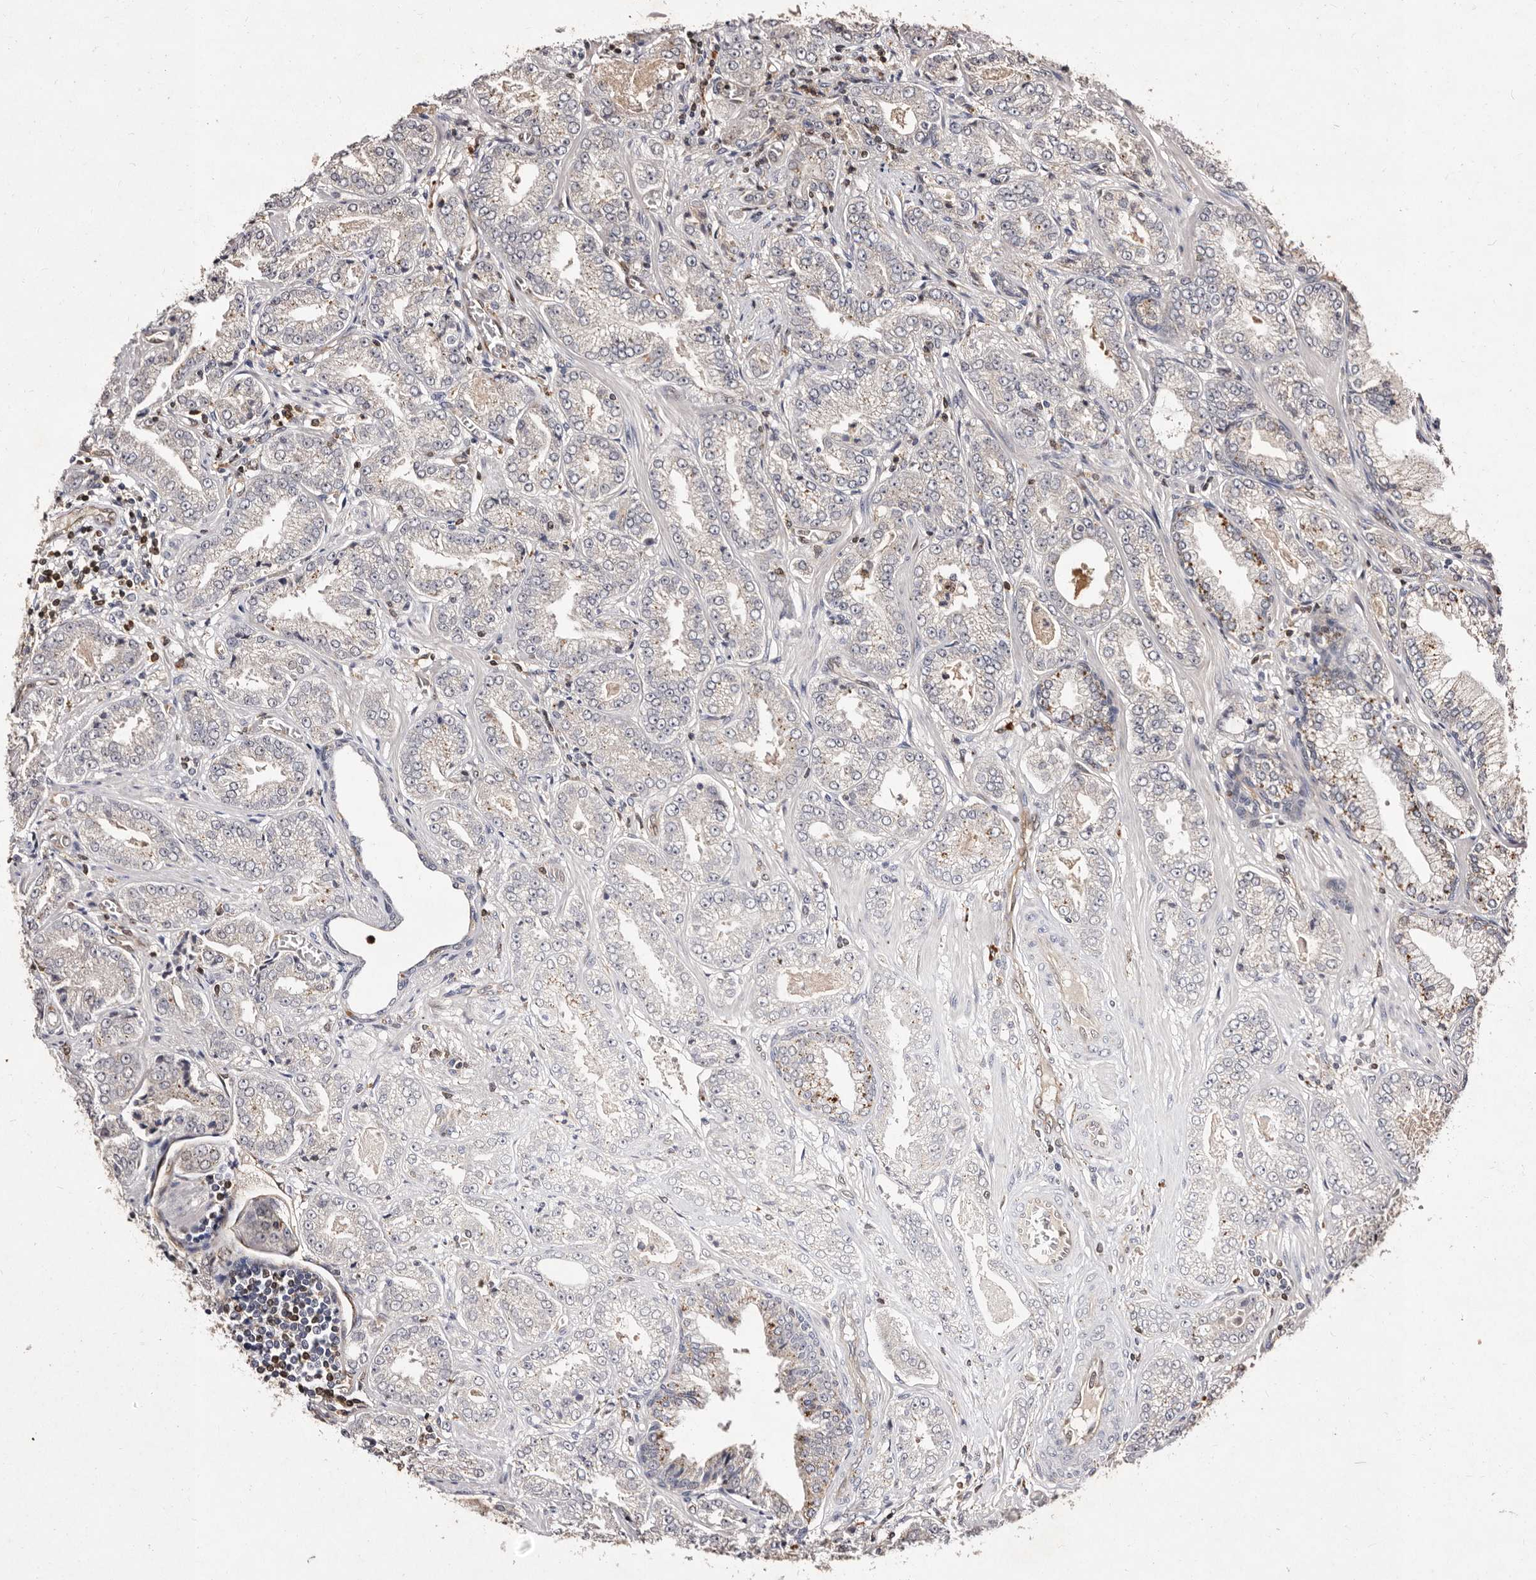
{"staining": {"intensity": "negative", "quantity": "none", "location": "none"}, "tissue": "prostate cancer", "cell_type": "Tumor cells", "image_type": "cancer", "snomed": [{"axis": "morphology", "description": "Adenocarcinoma, High grade"}, {"axis": "topography", "description": "Prostate"}], "caption": "This is an immunohistochemistry image of human prostate cancer. There is no expression in tumor cells.", "gene": "GIMAP4", "patient": {"sex": "male", "age": 71}}